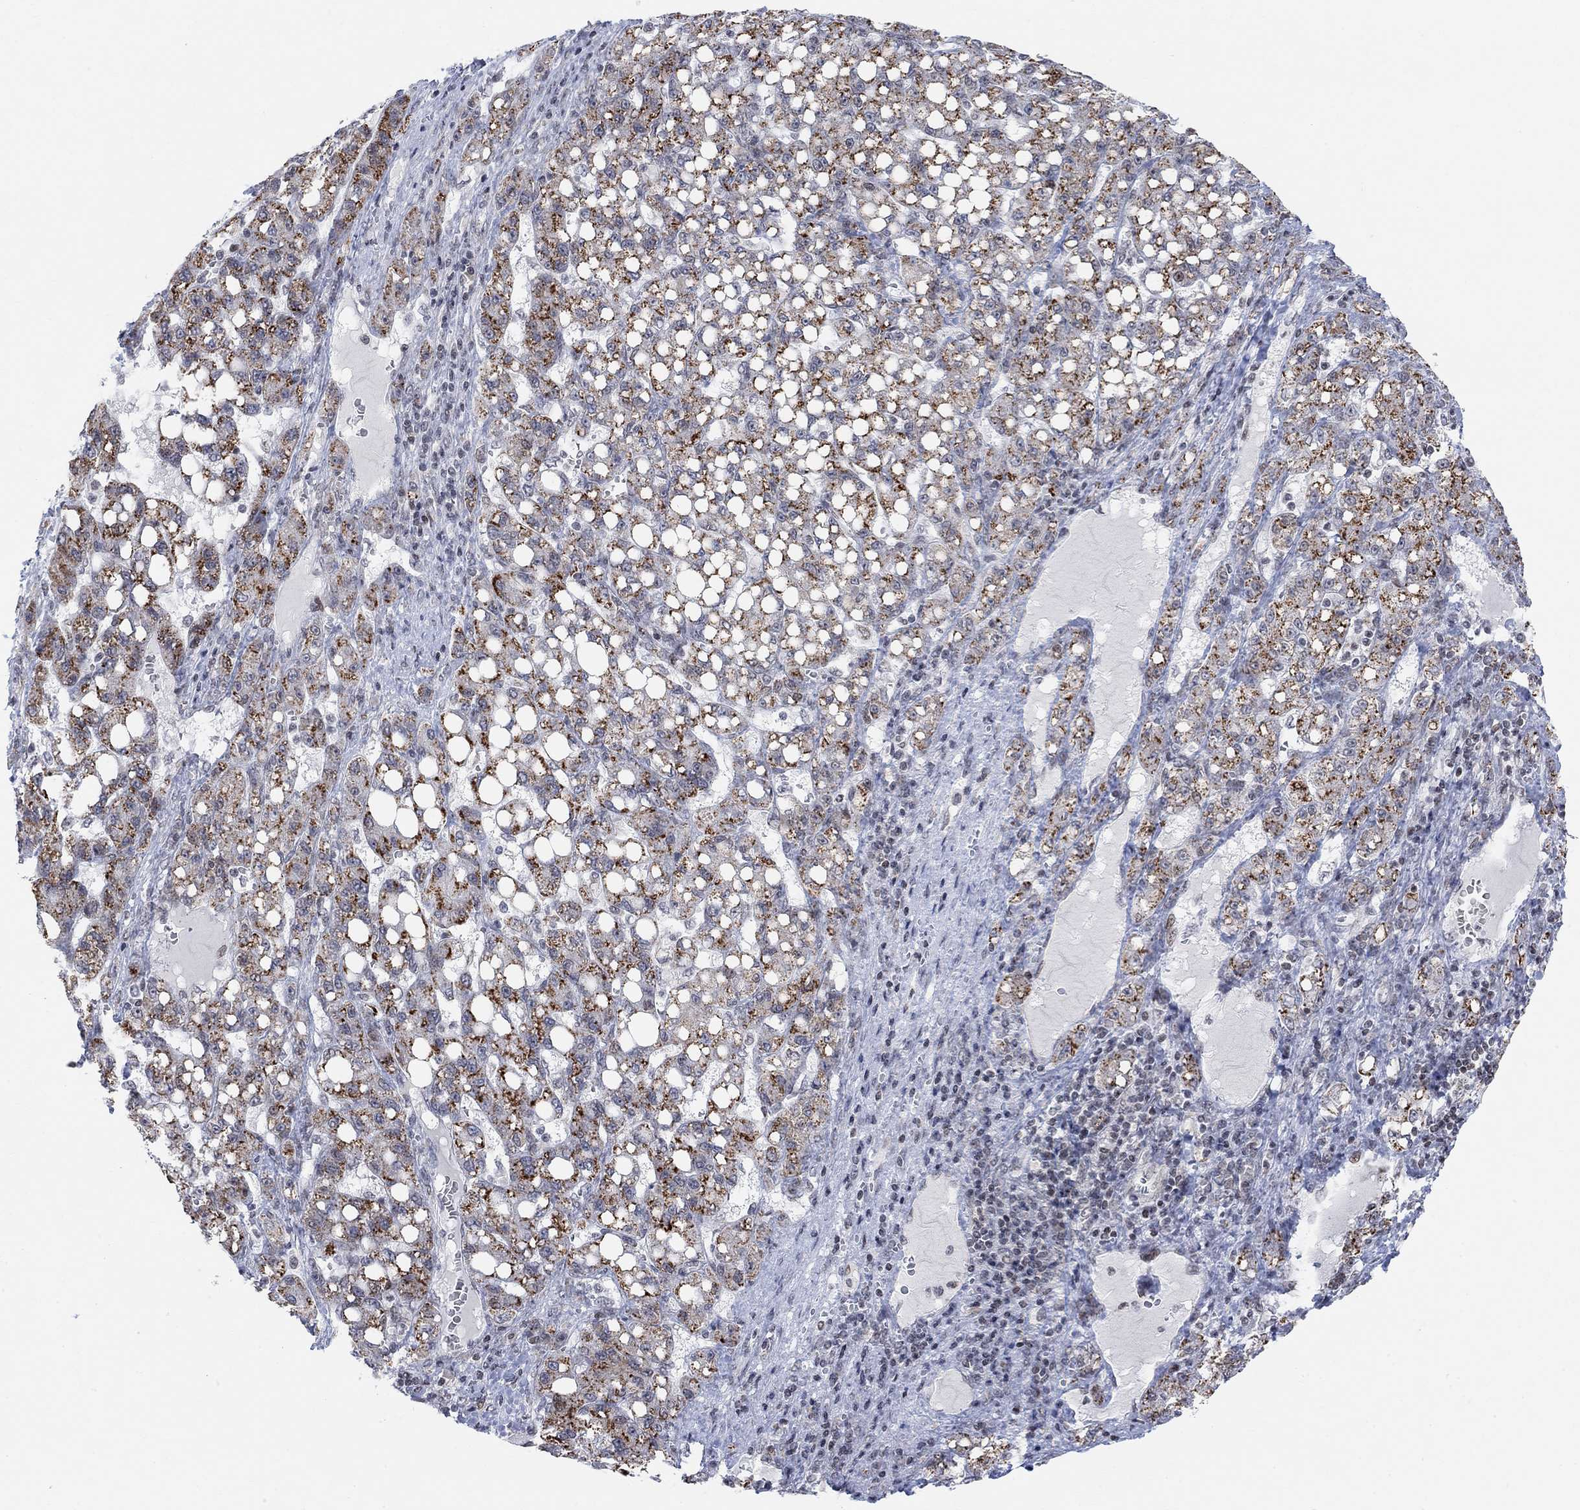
{"staining": {"intensity": "strong", "quantity": ">75%", "location": "cytoplasmic/membranous"}, "tissue": "liver cancer", "cell_type": "Tumor cells", "image_type": "cancer", "snomed": [{"axis": "morphology", "description": "Carcinoma, Hepatocellular, NOS"}, {"axis": "topography", "description": "Liver"}], "caption": "Human liver cancer (hepatocellular carcinoma) stained for a protein (brown) demonstrates strong cytoplasmic/membranous positive positivity in approximately >75% of tumor cells.", "gene": "ABHD14A", "patient": {"sex": "female", "age": 65}}